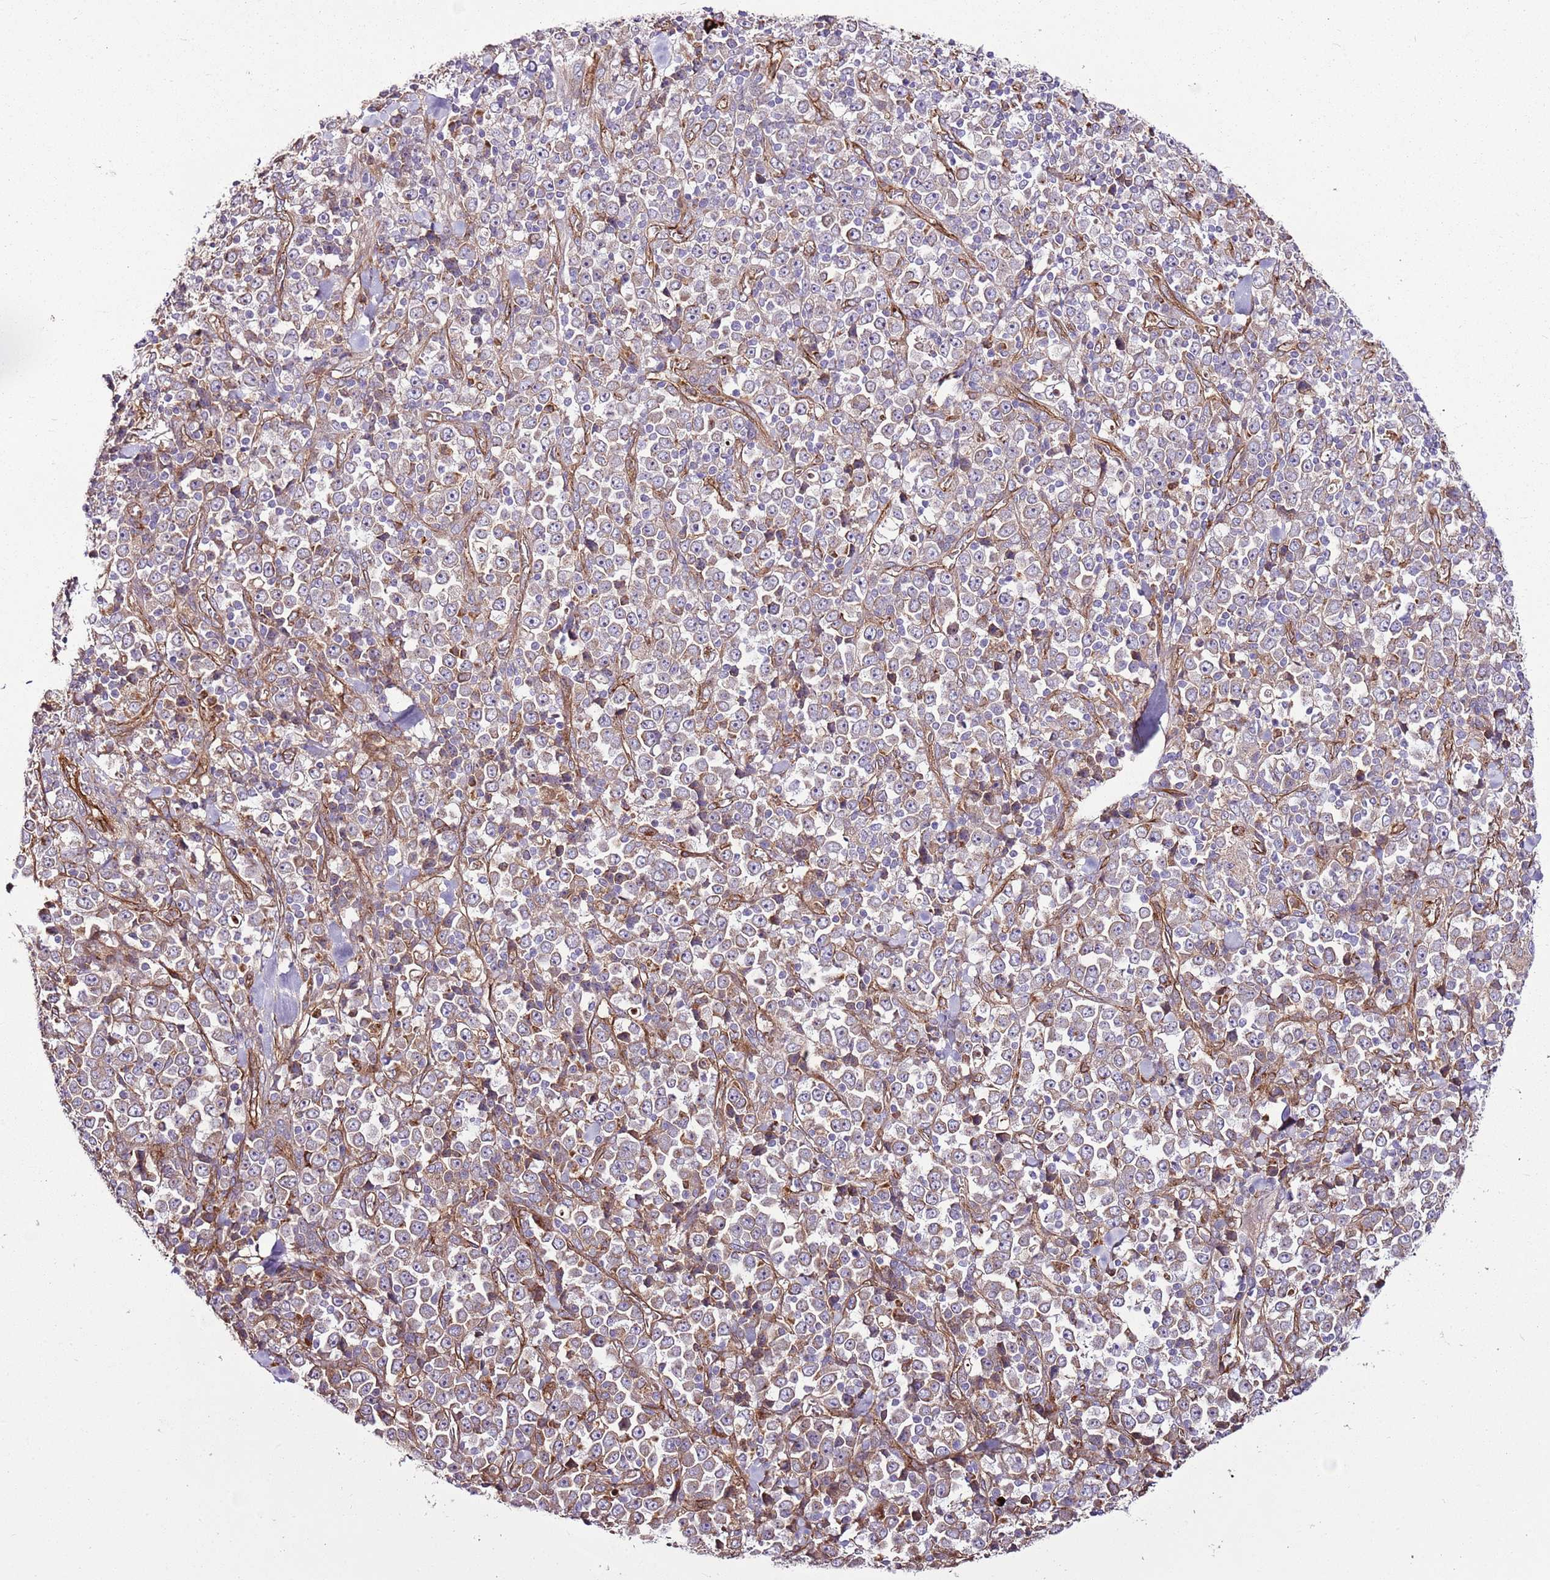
{"staining": {"intensity": "weak", "quantity": ">75%", "location": "cytoplasmic/membranous"}, "tissue": "stomach cancer", "cell_type": "Tumor cells", "image_type": "cancer", "snomed": [{"axis": "morphology", "description": "Normal tissue, NOS"}, {"axis": "morphology", "description": "Adenocarcinoma, NOS"}, {"axis": "topography", "description": "Stomach, upper"}, {"axis": "topography", "description": "Stomach"}], "caption": "The image demonstrates staining of stomach cancer, revealing weak cytoplasmic/membranous protein positivity (brown color) within tumor cells.", "gene": "ZNF827", "patient": {"sex": "male", "age": 59}}